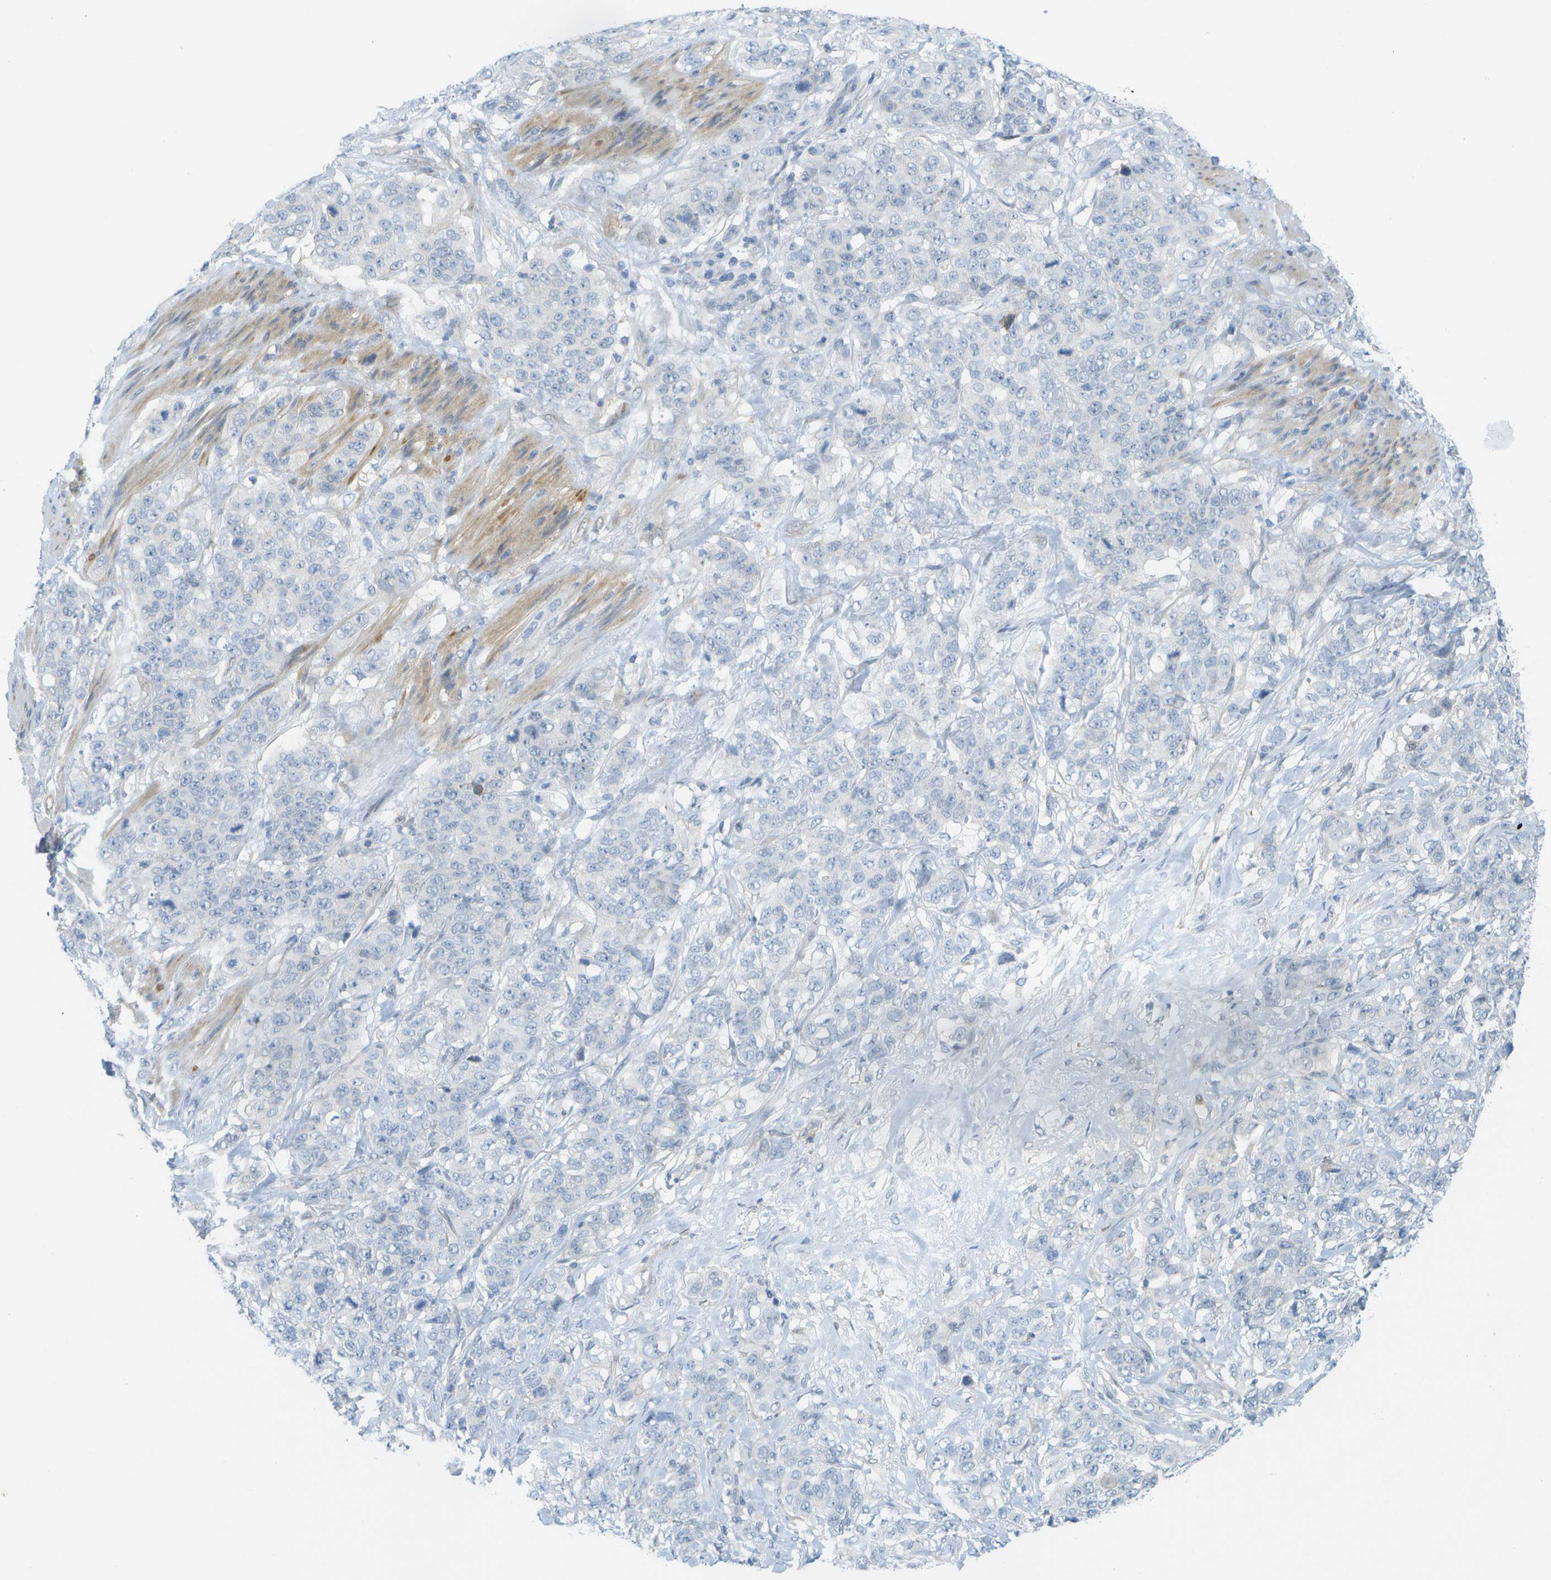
{"staining": {"intensity": "negative", "quantity": "none", "location": "none"}, "tissue": "stomach cancer", "cell_type": "Tumor cells", "image_type": "cancer", "snomed": [{"axis": "morphology", "description": "Adenocarcinoma, NOS"}, {"axis": "topography", "description": "Stomach"}], "caption": "An image of human stomach adenocarcinoma is negative for staining in tumor cells.", "gene": "CUL9", "patient": {"sex": "male", "age": 48}}